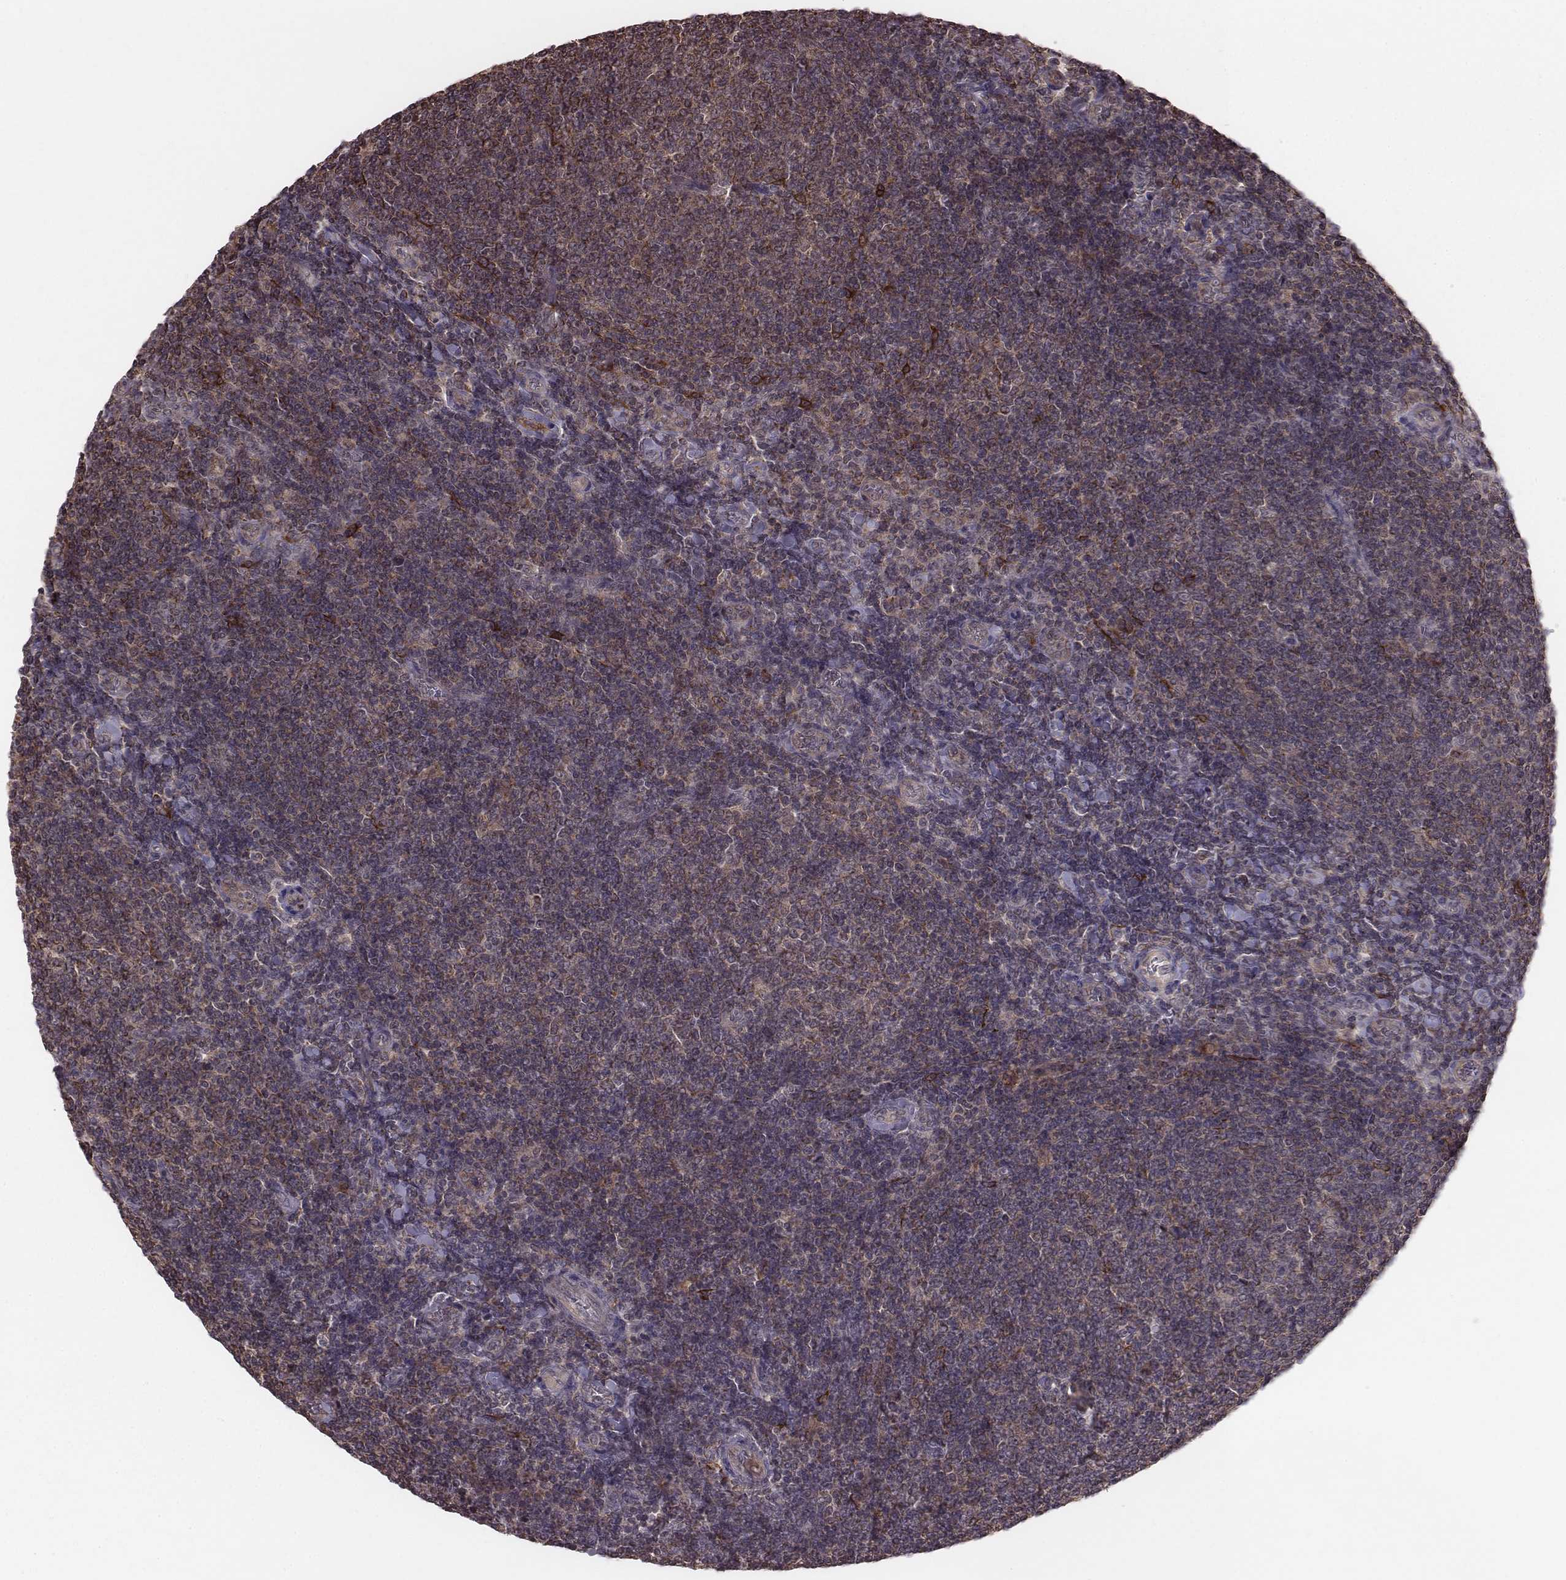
{"staining": {"intensity": "moderate", "quantity": ">75%", "location": "cytoplasmic/membranous"}, "tissue": "lymphoma", "cell_type": "Tumor cells", "image_type": "cancer", "snomed": [{"axis": "morphology", "description": "Malignant lymphoma, non-Hodgkin's type, Low grade"}, {"axis": "topography", "description": "Lymph node"}], "caption": "Human low-grade malignant lymphoma, non-Hodgkin's type stained for a protein (brown) demonstrates moderate cytoplasmic/membranous positive staining in approximately >75% of tumor cells.", "gene": "PDCD2L", "patient": {"sex": "male", "age": 52}}